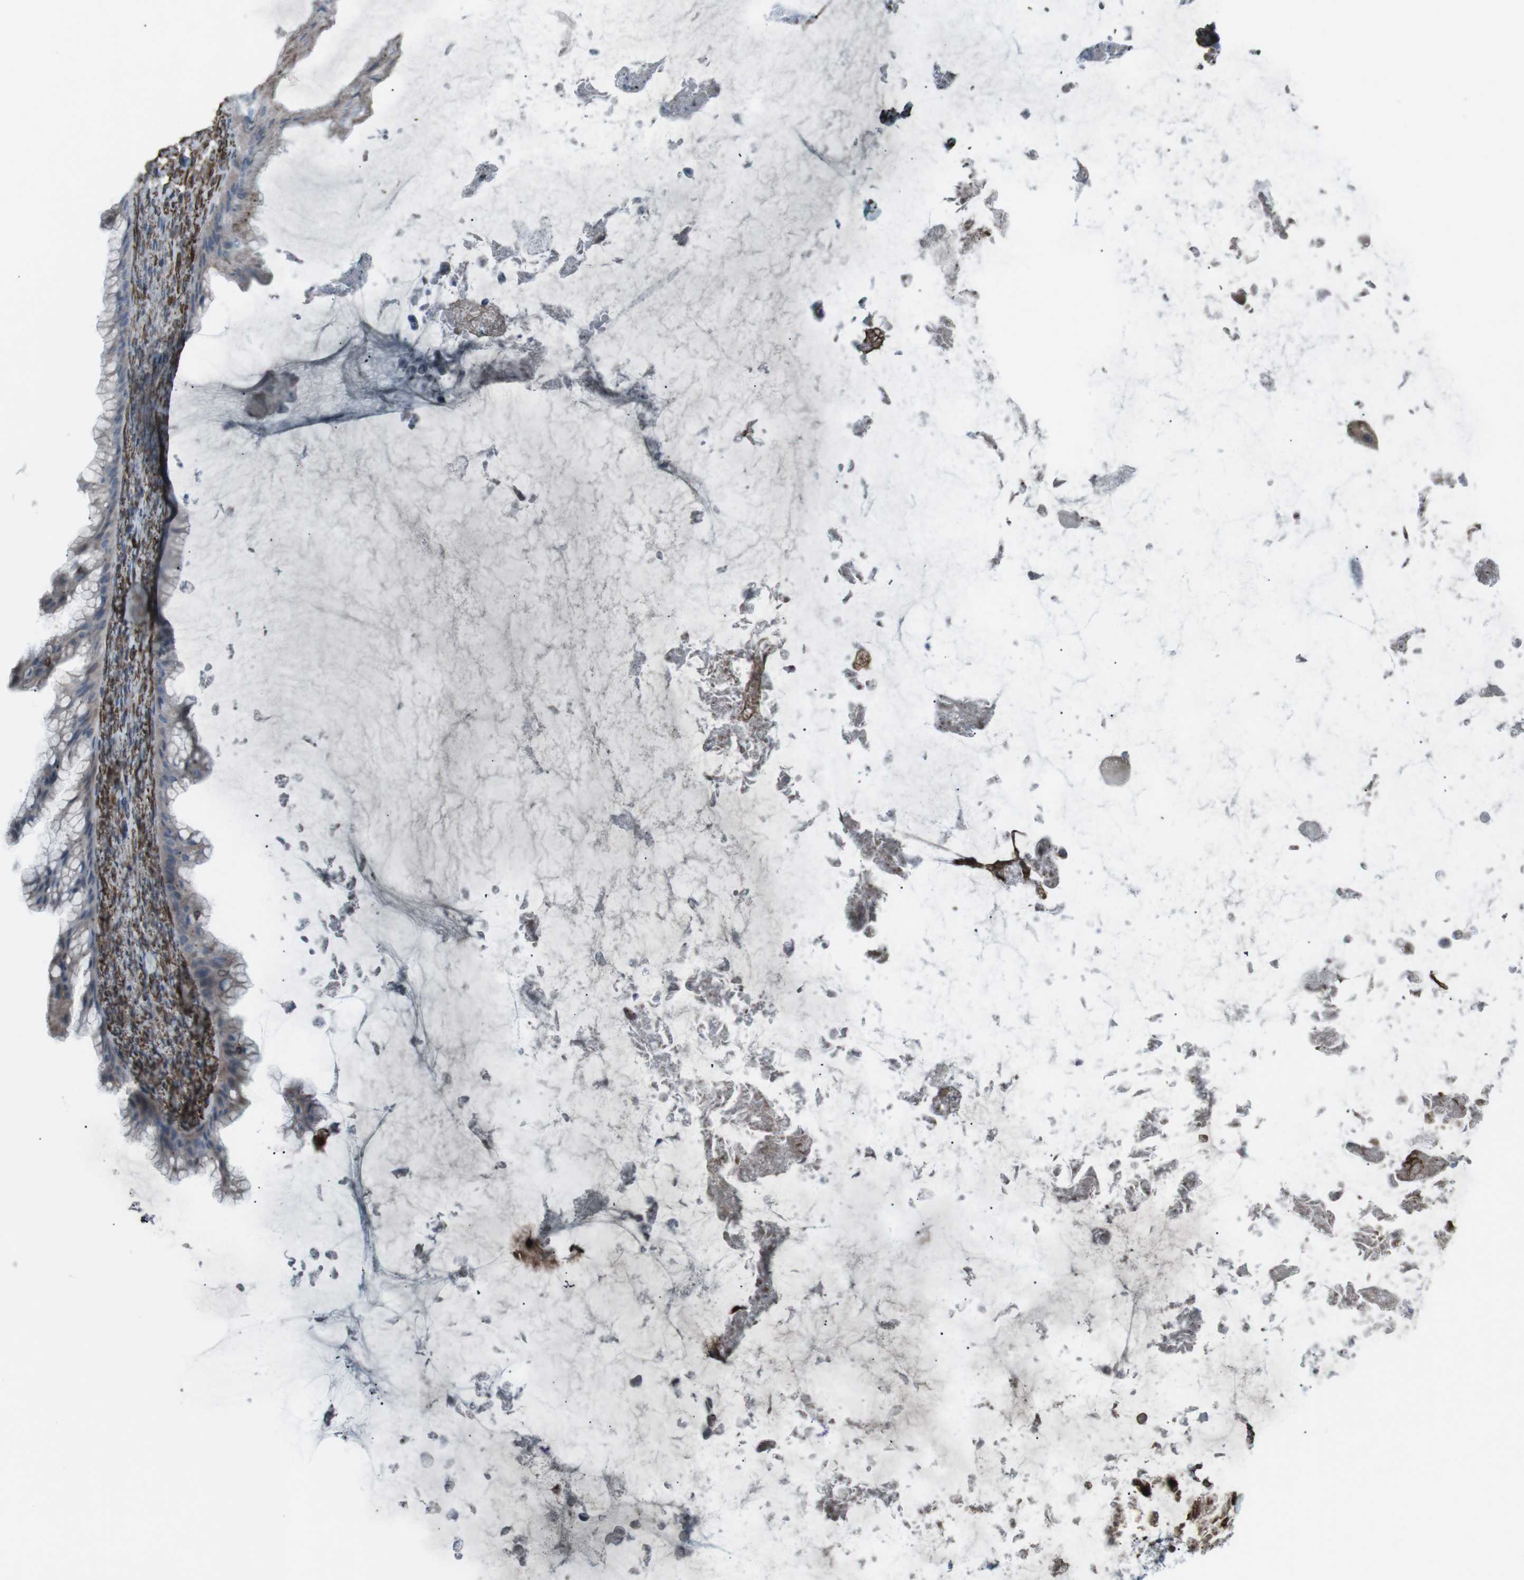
{"staining": {"intensity": "weak", "quantity": ">75%", "location": "cytoplasmic/membranous"}, "tissue": "ovarian cancer", "cell_type": "Tumor cells", "image_type": "cancer", "snomed": [{"axis": "morphology", "description": "Cystadenocarcinoma, mucinous, NOS"}, {"axis": "topography", "description": "Ovary"}], "caption": "Immunohistochemical staining of ovarian cancer demonstrates weak cytoplasmic/membranous protein expression in about >75% of tumor cells.", "gene": "TMEM141", "patient": {"sex": "female", "age": 61}}